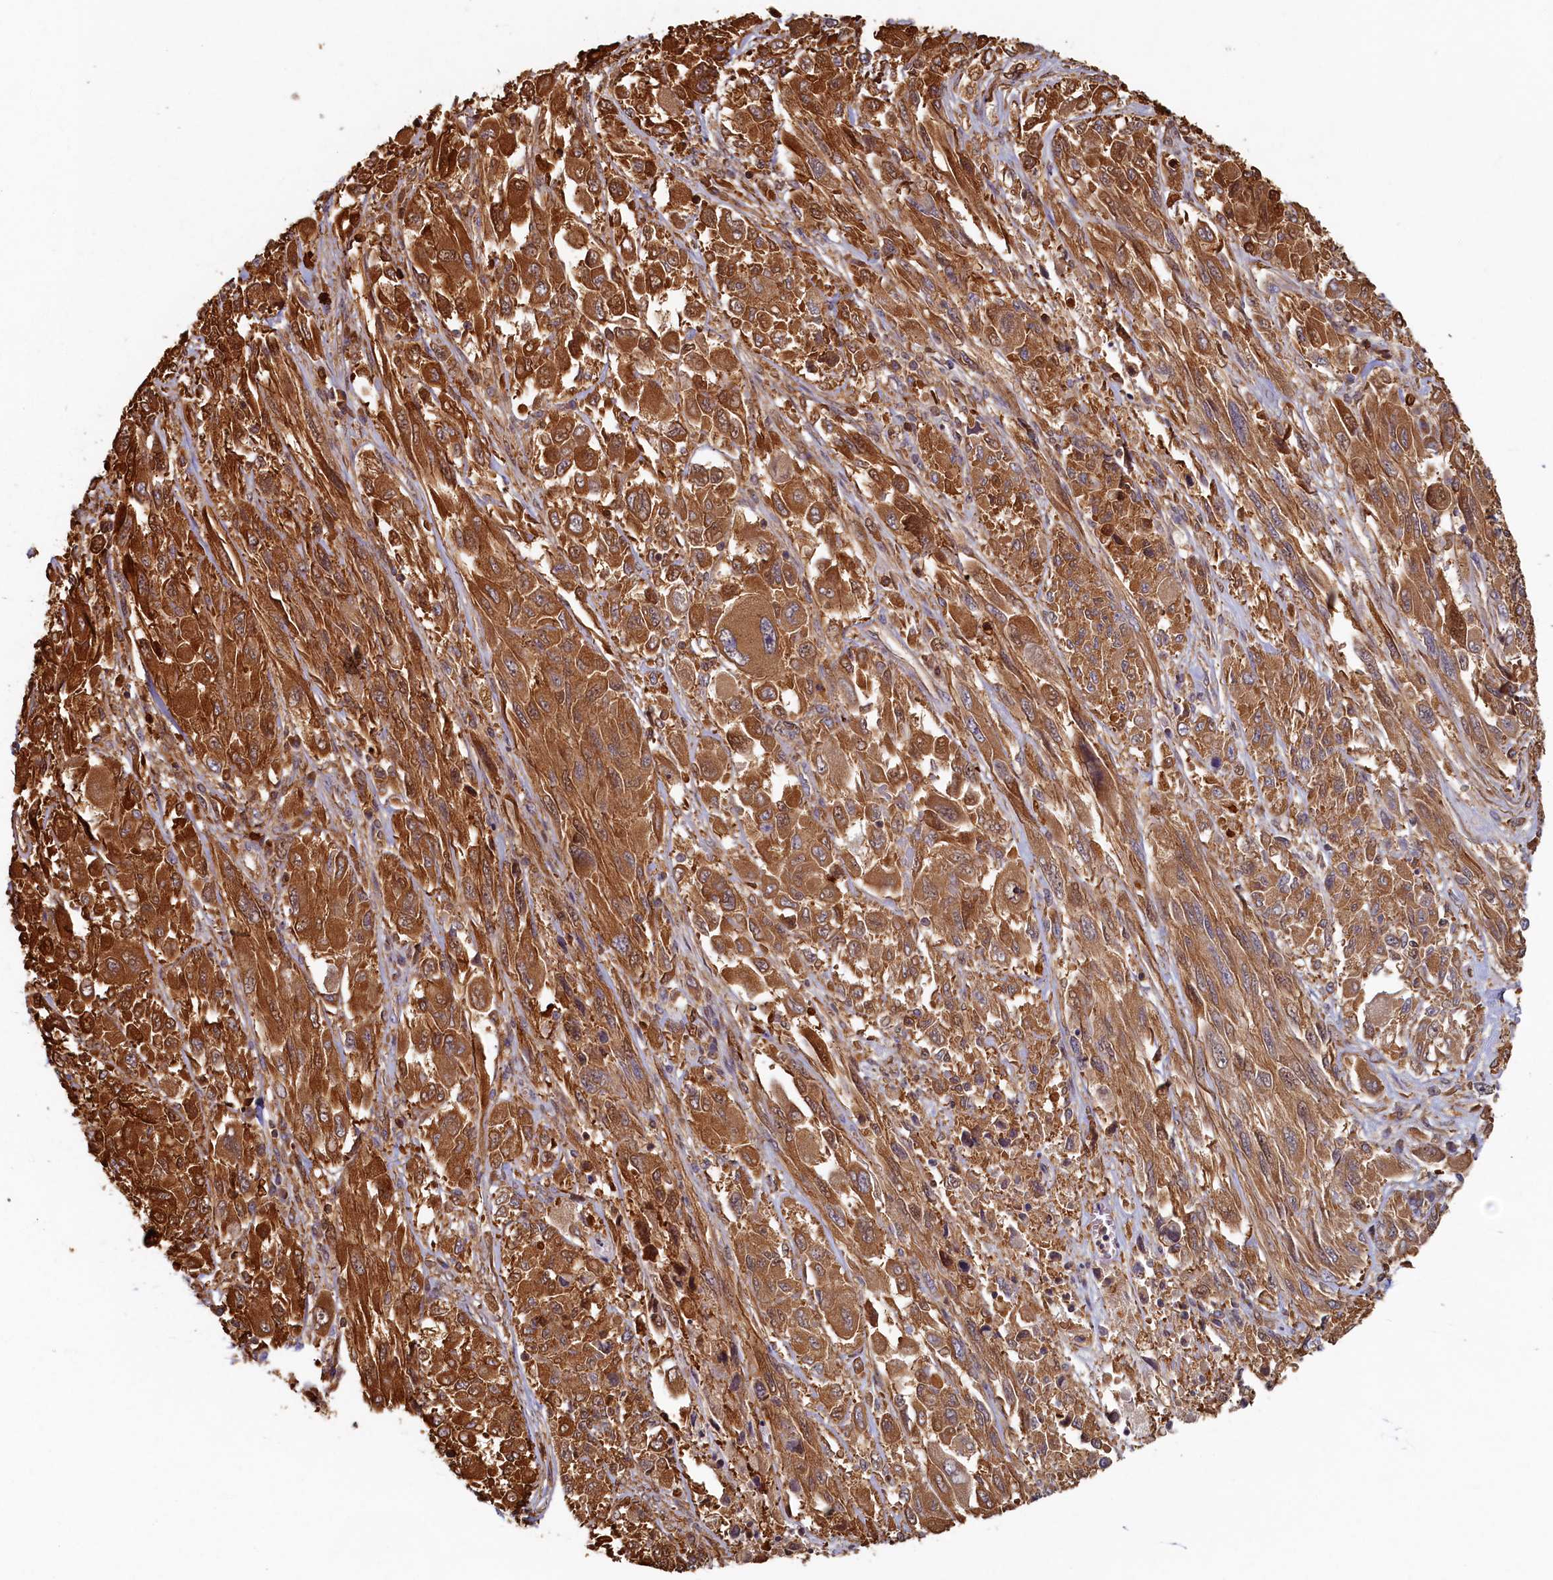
{"staining": {"intensity": "strong", "quantity": ">75%", "location": "cytoplasmic/membranous"}, "tissue": "melanoma", "cell_type": "Tumor cells", "image_type": "cancer", "snomed": [{"axis": "morphology", "description": "Malignant melanoma, NOS"}, {"axis": "topography", "description": "Skin"}], "caption": "DAB (3,3'-diaminobenzidine) immunohistochemical staining of melanoma reveals strong cytoplasmic/membranous protein staining in approximately >75% of tumor cells. (IHC, brightfield microscopy, high magnification).", "gene": "TIMM8B", "patient": {"sex": "female", "age": 91}}